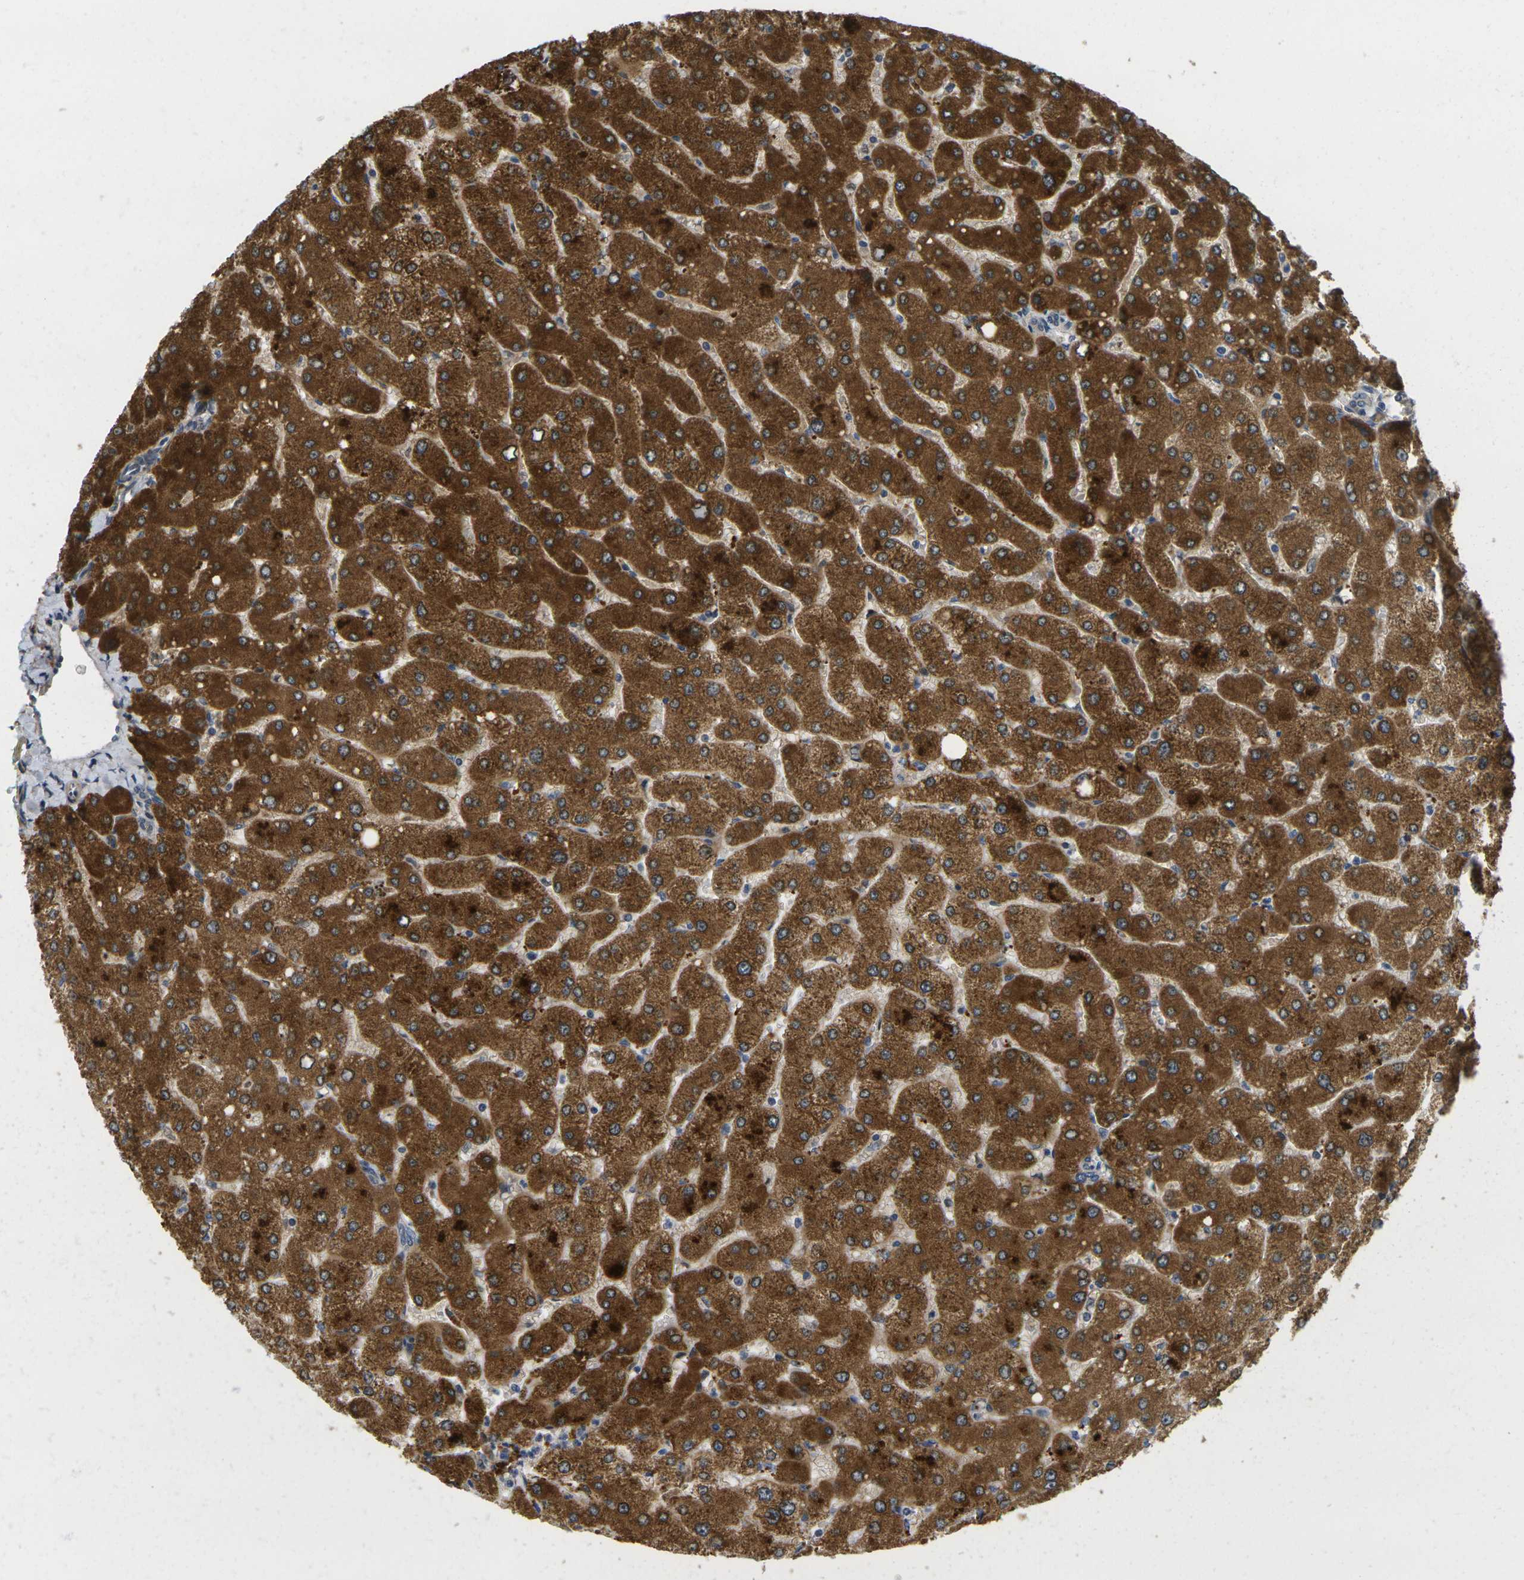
{"staining": {"intensity": "negative", "quantity": "none", "location": "none"}, "tissue": "liver", "cell_type": "Cholangiocytes", "image_type": "normal", "snomed": [{"axis": "morphology", "description": "Normal tissue, NOS"}, {"axis": "topography", "description": "Liver"}], "caption": "IHC of benign human liver displays no positivity in cholangiocytes. (DAB immunohistochemistry, high magnification).", "gene": "KLHL8", "patient": {"sex": "male", "age": 55}}